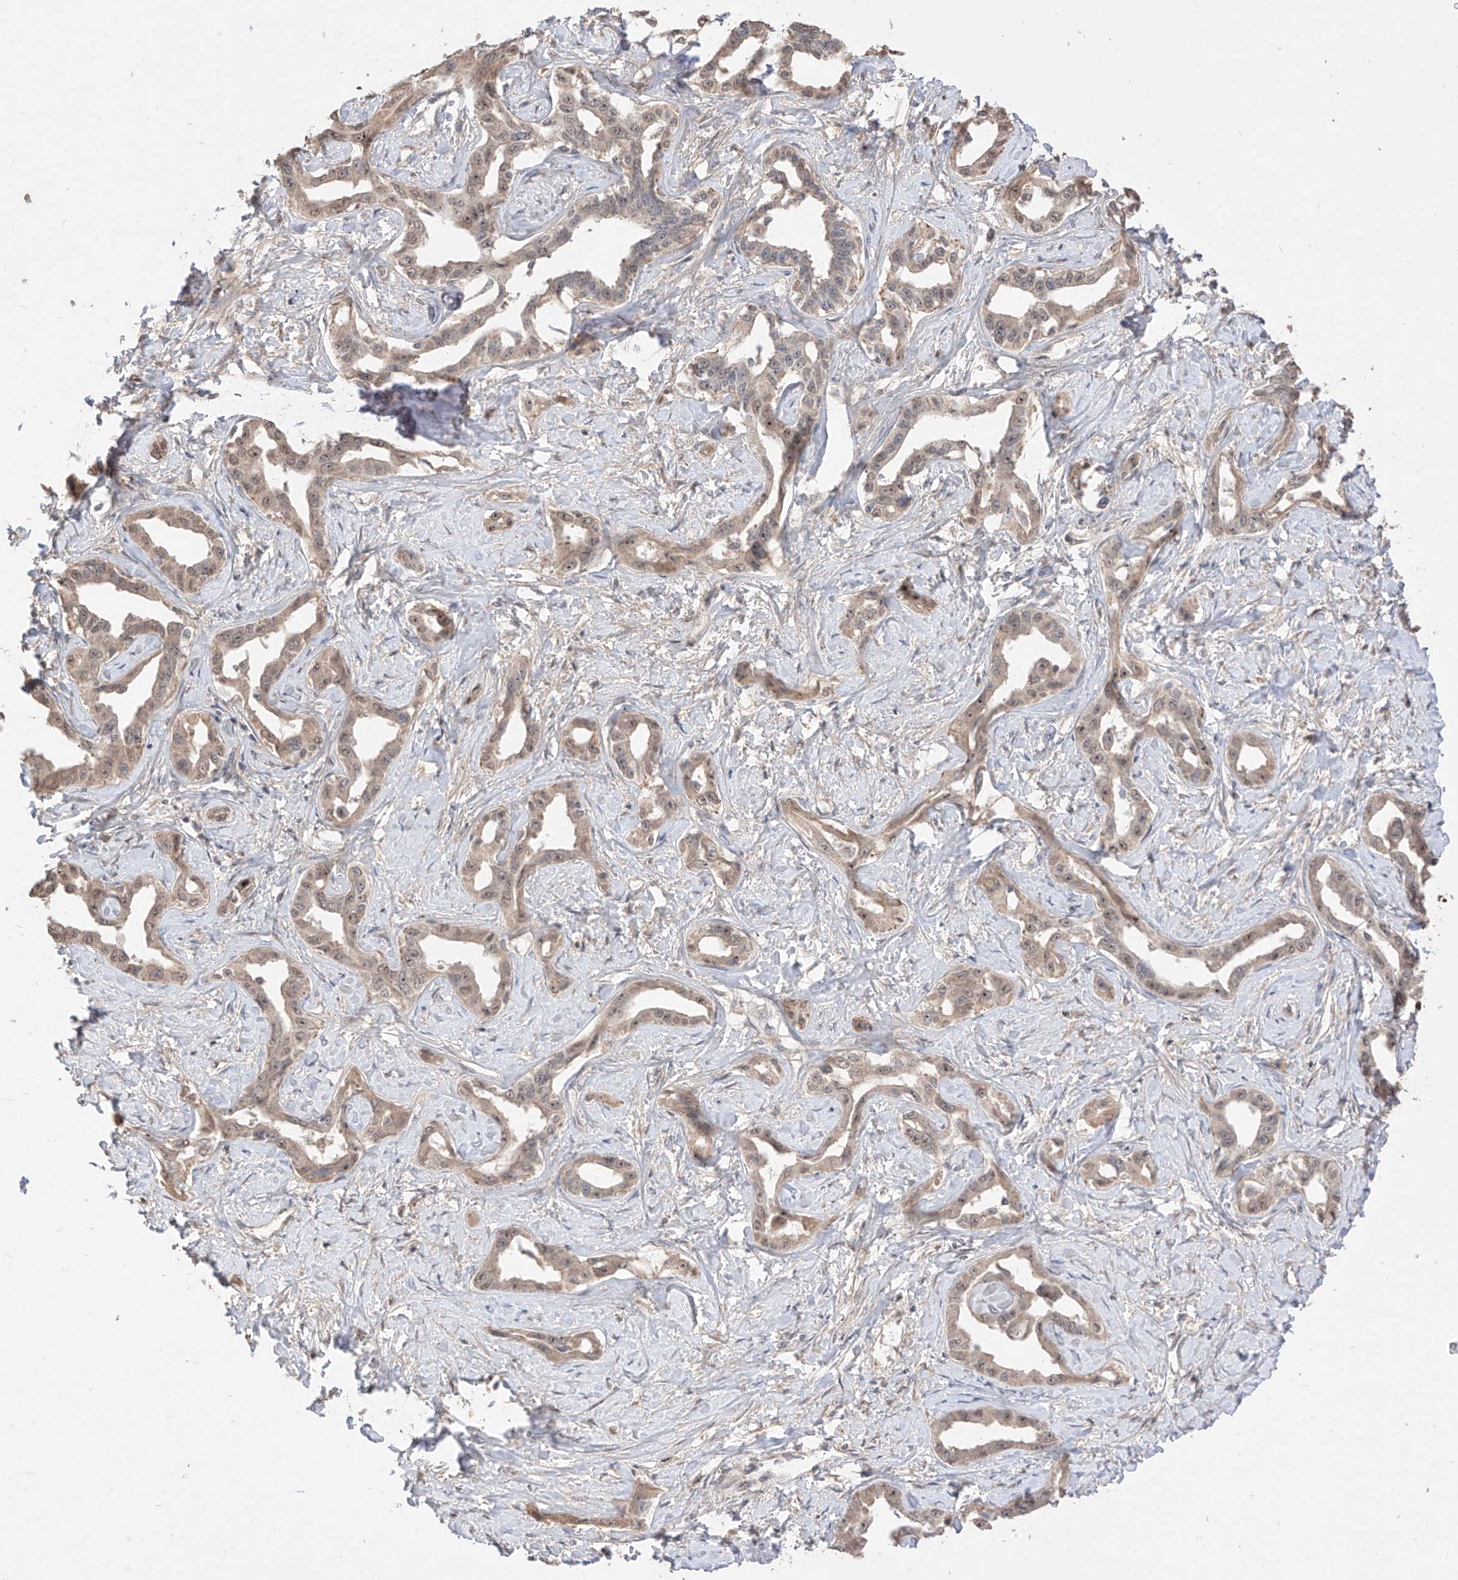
{"staining": {"intensity": "weak", "quantity": ">75%", "location": "nuclear"}, "tissue": "liver cancer", "cell_type": "Tumor cells", "image_type": "cancer", "snomed": [{"axis": "morphology", "description": "Cholangiocarcinoma"}, {"axis": "topography", "description": "Liver"}], "caption": "Protein expression analysis of human liver cholangiocarcinoma reveals weak nuclear positivity in about >75% of tumor cells.", "gene": "LATS1", "patient": {"sex": "male", "age": 59}}